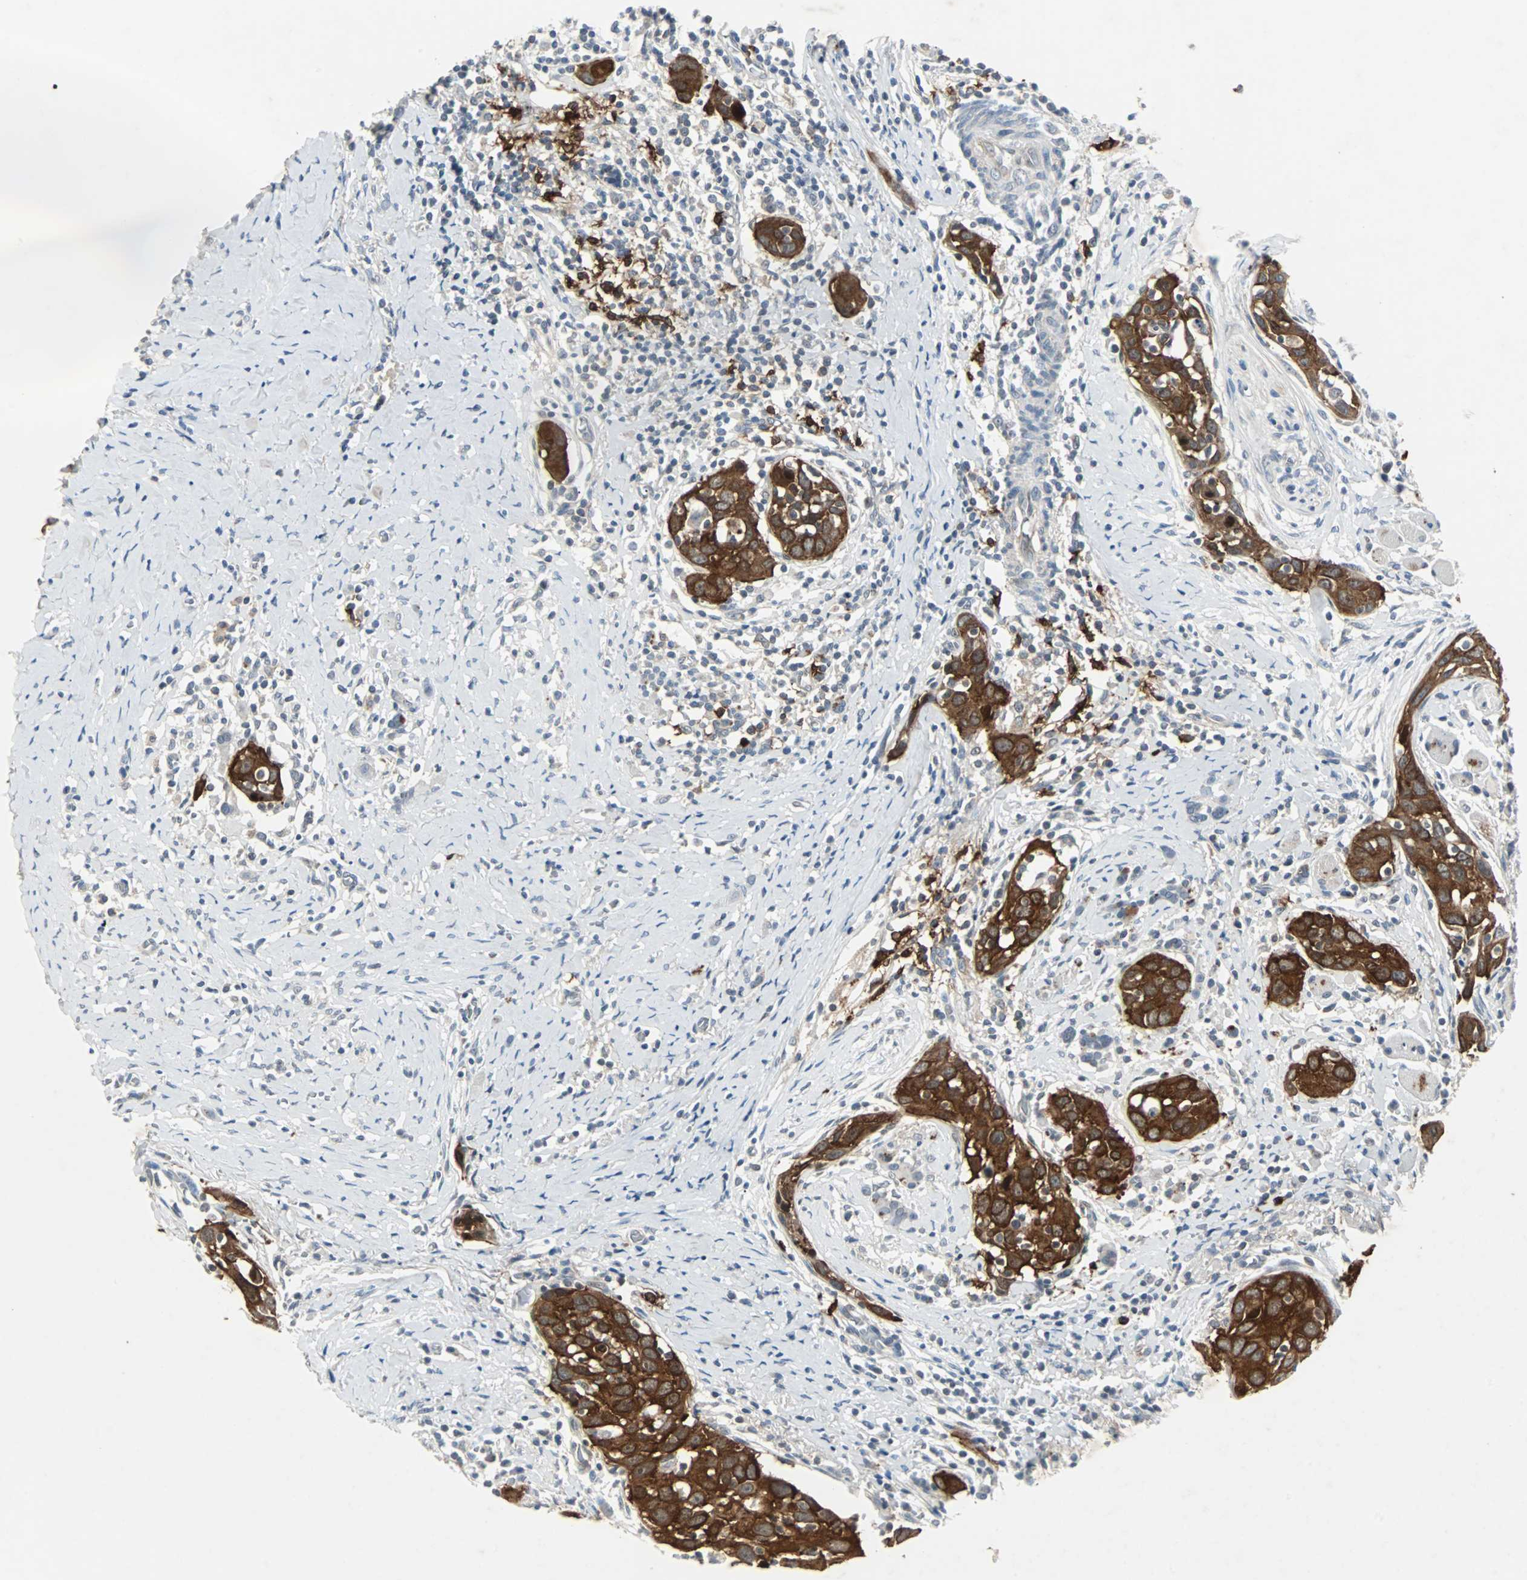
{"staining": {"intensity": "strong", "quantity": ">75%", "location": "cytoplasmic/membranous"}, "tissue": "head and neck cancer", "cell_type": "Tumor cells", "image_type": "cancer", "snomed": [{"axis": "morphology", "description": "Normal tissue, NOS"}, {"axis": "morphology", "description": "Squamous cell carcinoma, NOS"}, {"axis": "topography", "description": "Oral tissue"}, {"axis": "topography", "description": "Head-Neck"}], "caption": "Head and neck cancer was stained to show a protein in brown. There is high levels of strong cytoplasmic/membranous positivity in approximately >75% of tumor cells. (Stains: DAB in brown, nuclei in blue, Microscopy: brightfield microscopy at high magnification).", "gene": "CMC2", "patient": {"sex": "female", "age": 50}}